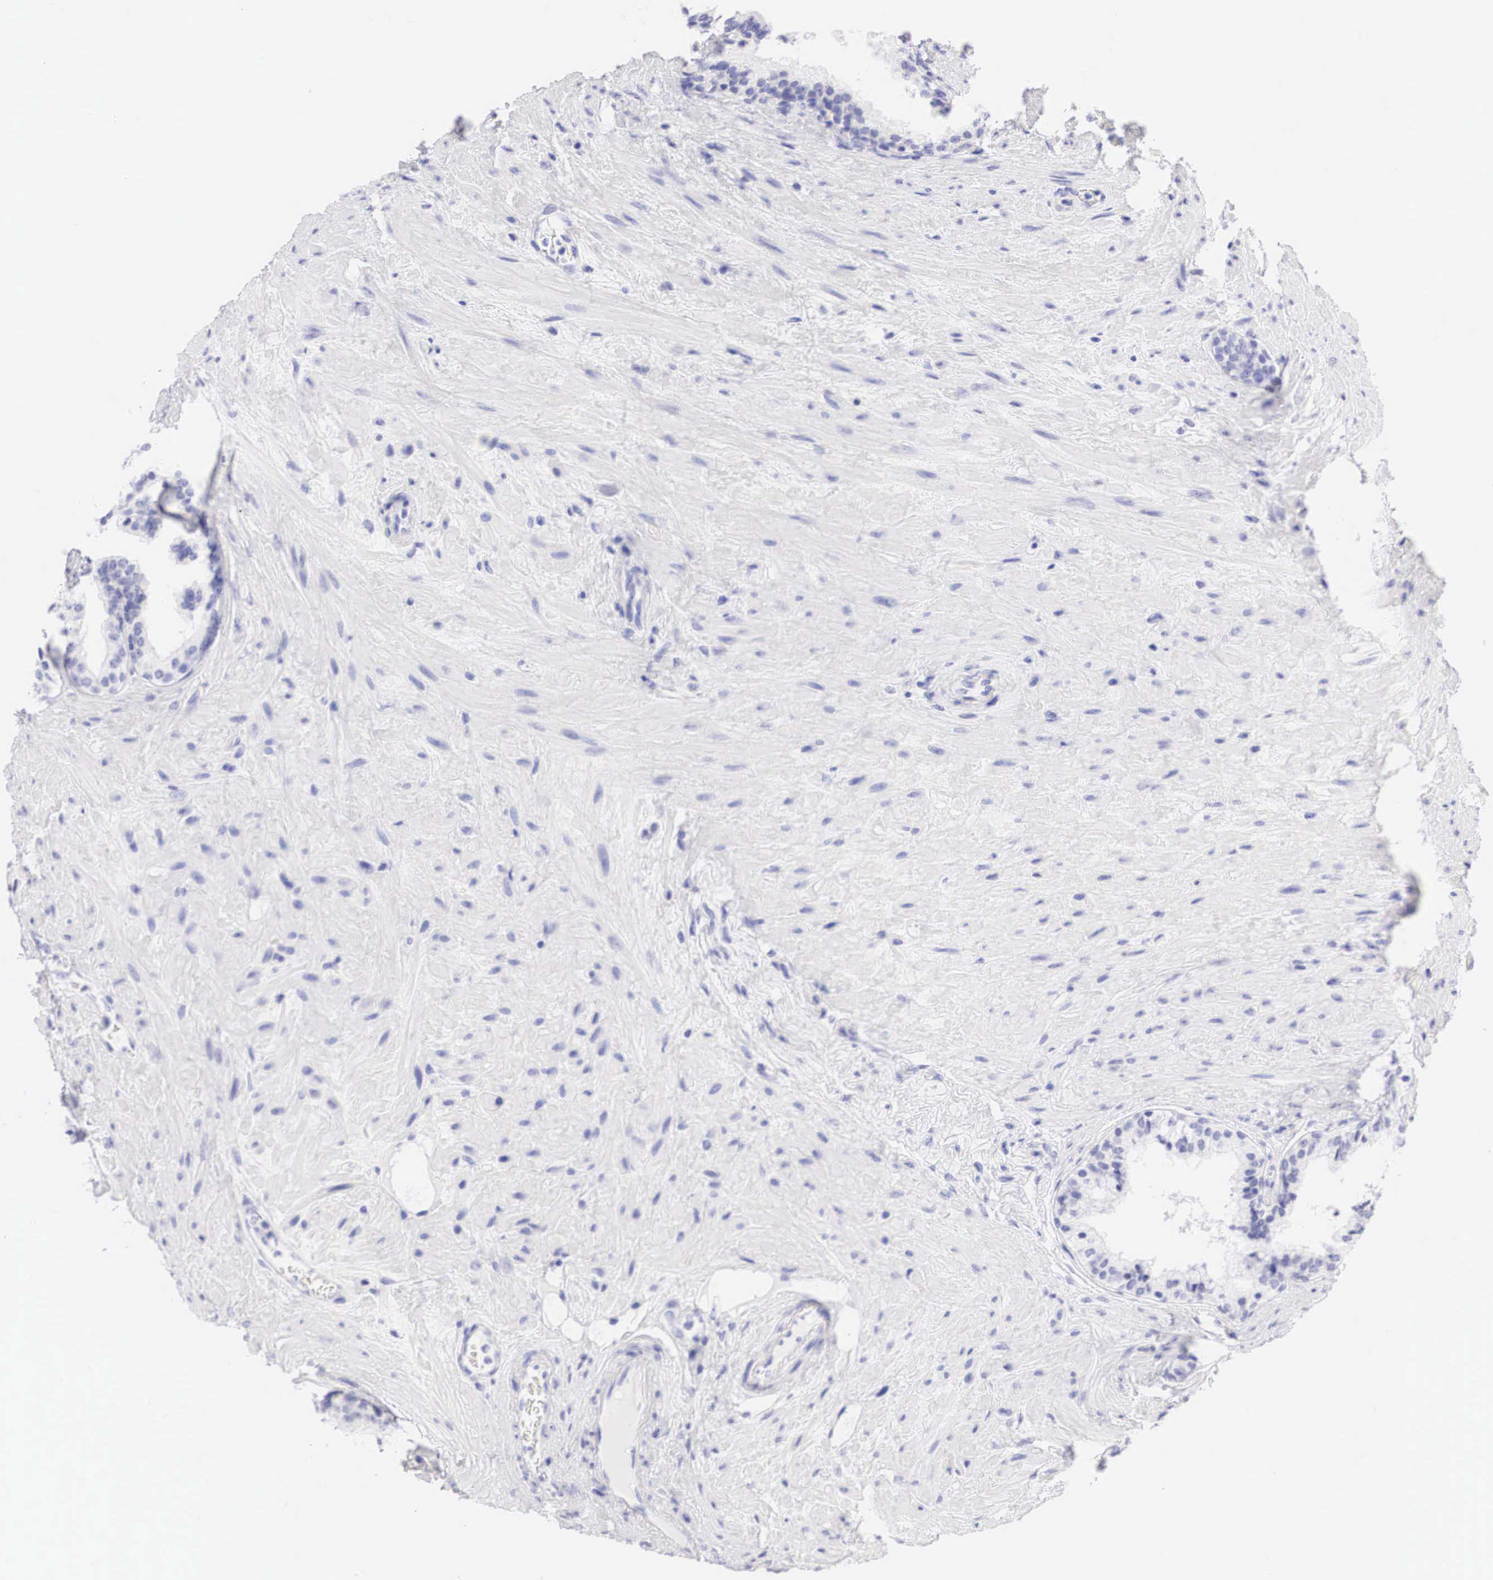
{"staining": {"intensity": "negative", "quantity": "none", "location": "none"}, "tissue": "prostate", "cell_type": "Glandular cells", "image_type": "normal", "snomed": [{"axis": "morphology", "description": "Normal tissue, NOS"}, {"axis": "topography", "description": "Prostate"}], "caption": "Immunohistochemistry of benign prostate exhibits no staining in glandular cells. (Brightfield microscopy of DAB immunohistochemistry at high magnification).", "gene": "TYR", "patient": {"sex": "male", "age": 65}}